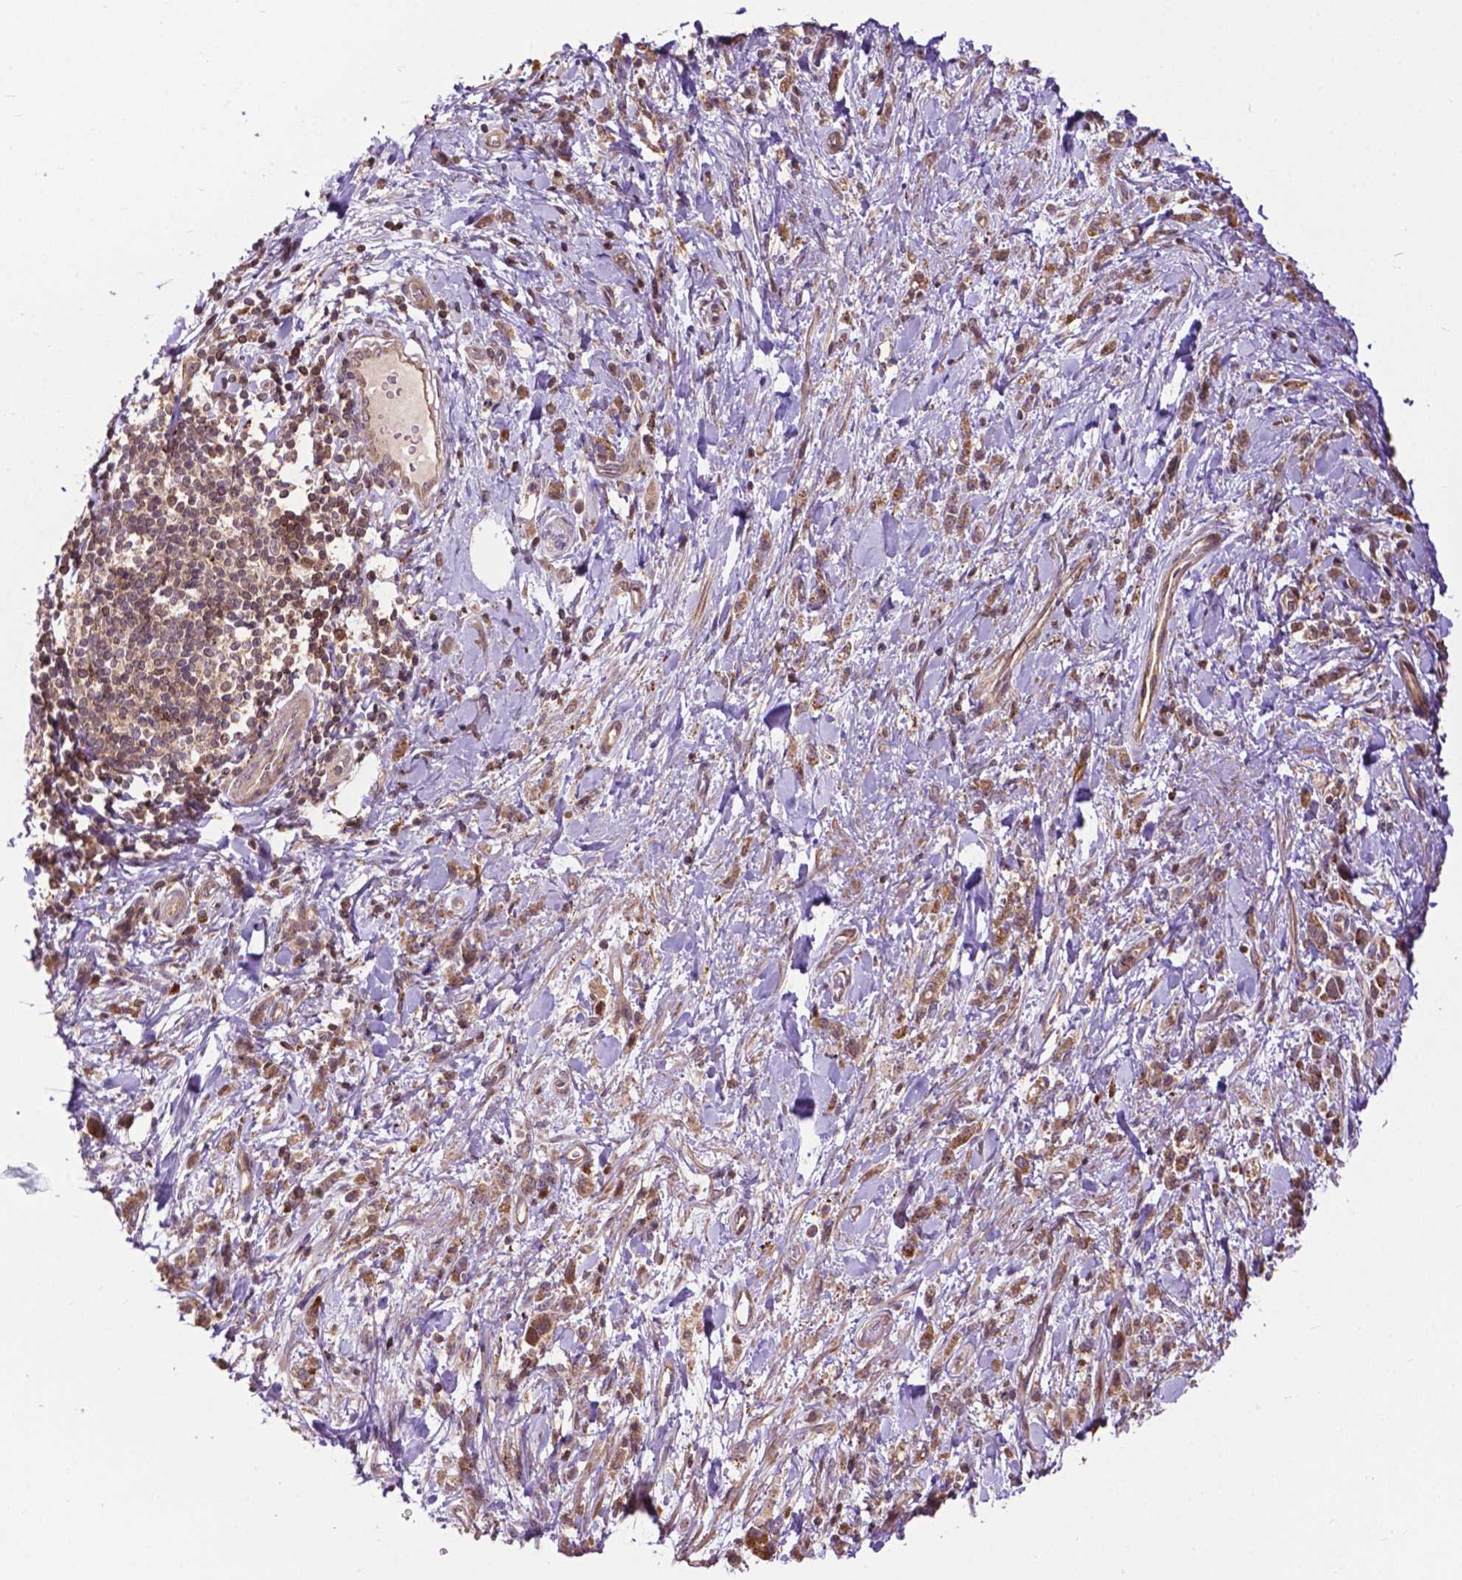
{"staining": {"intensity": "moderate", "quantity": ">75%", "location": "cytoplasmic/membranous"}, "tissue": "stomach cancer", "cell_type": "Tumor cells", "image_type": "cancer", "snomed": [{"axis": "morphology", "description": "Adenocarcinoma, NOS"}, {"axis": "topography", "description": "Stomach"}], "caption": "Protein expression analysis of stomach adenocarcinoma demonstrates moderate cytoplasmic/membranous staining in approximately >75% of tumor cells.", "gene": "CHMP4A", "patient": {"sex": "male", "age": 77}}